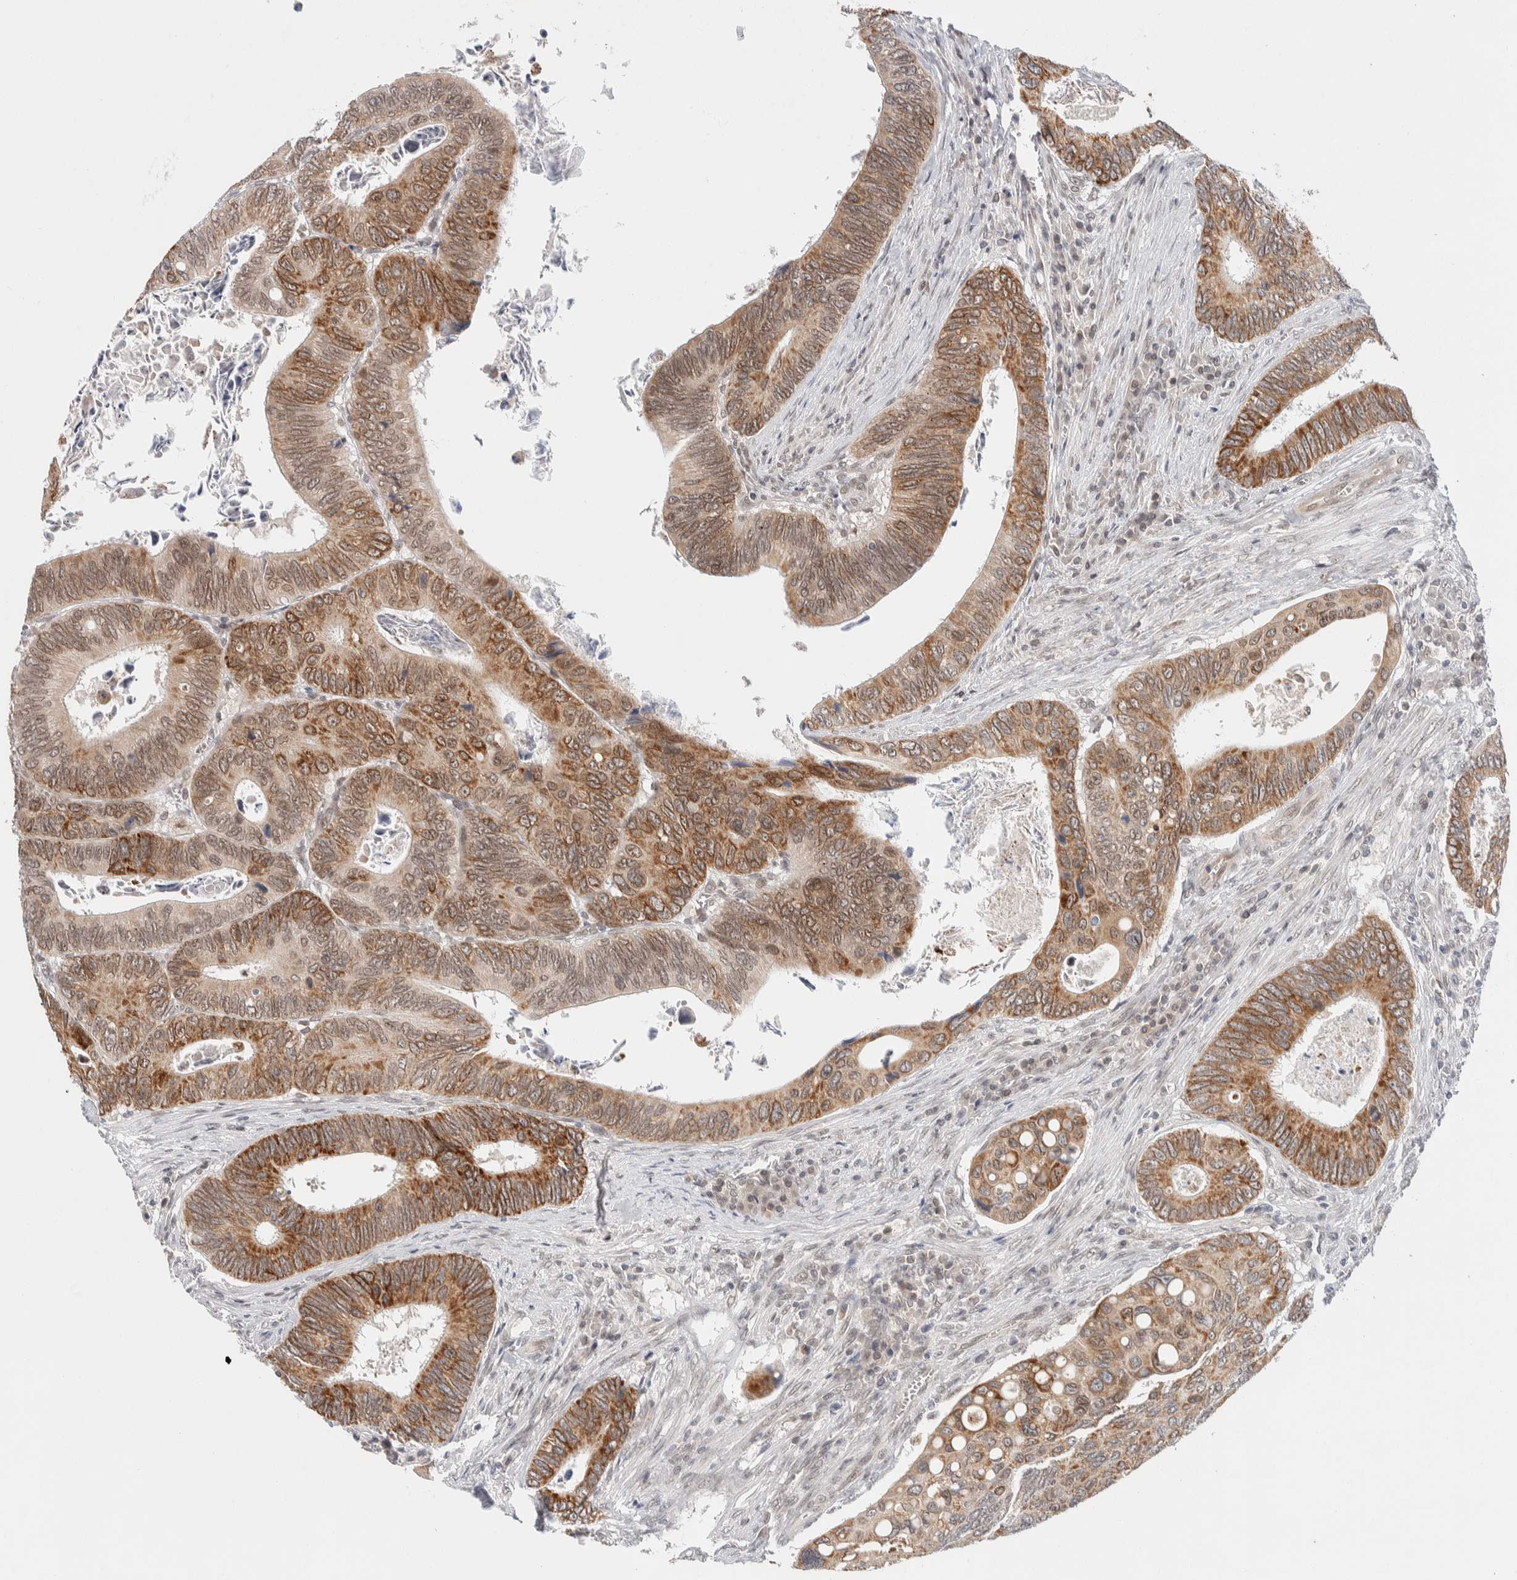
{"staining": {"intensity": "moderate", "quantity": ">75%", "location": "cytoplasmic/membranous"}, "tissue": "colorectal cancer", "cell_type": "Tumor cells", "image_type": "cancer", "snomed": [{"axis": "morphology", "description": "Inflammation, NOS"}, {"axis": "morphology", "description": "Adenocarcinoma, NOS"}, {"axis": "topography", "description": "Colon"}], "caption": "Human adenocarcinoma (colorectal) stained with a protein marker exhibits moderate staining in tumor cells.", "gene": "CRAT", "patient": {"sex": "male", "age": 72}}